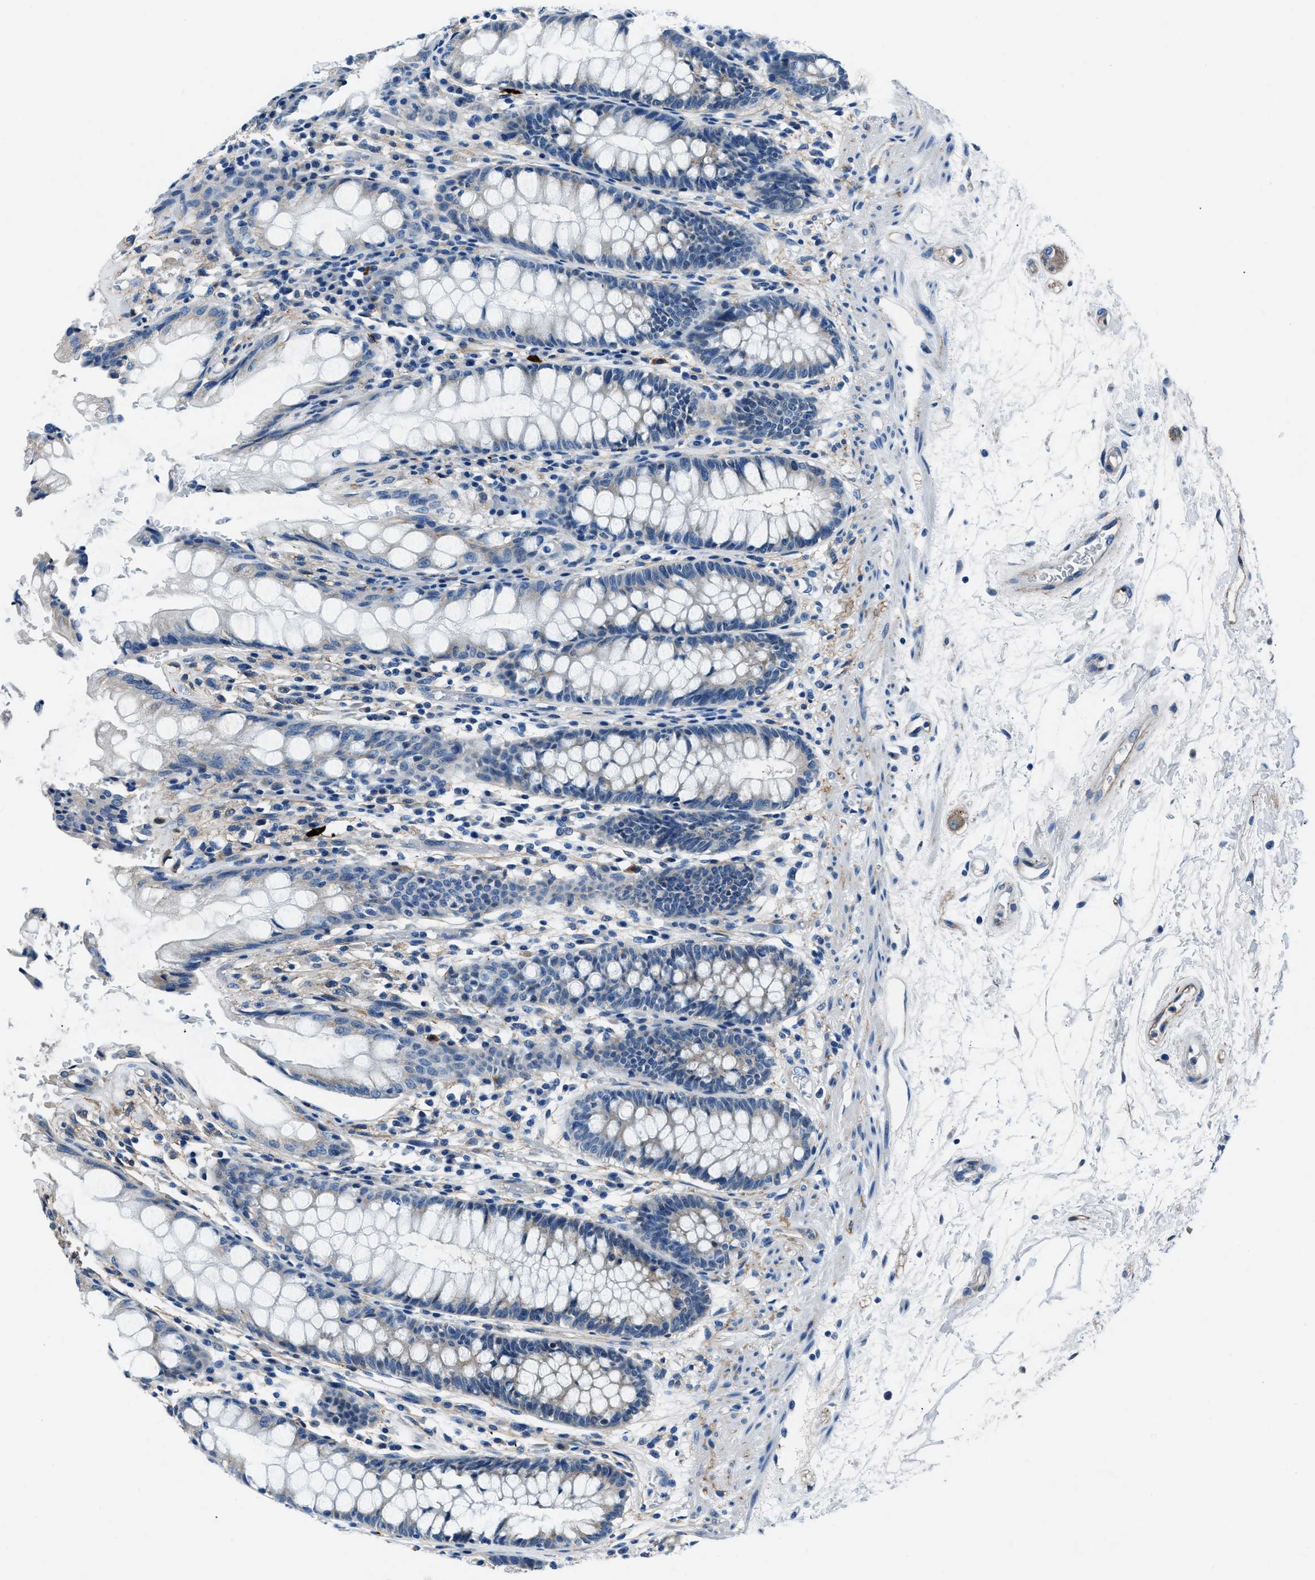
{"staining": {"intensity": "weak", "quantity": "<25%", "location": "cytoplasmic/membranous"}, "tissue": "rectum", "cell_type": "Glandular cells", "image_type": "normal", "snomed": [{"axis": "morphology", "description": "Normal tissue, NOS"}, {"axis": "topography", "description": "Rectum"}], "caption": "Immunohistochemistry (IHC) image of normal rectum stained for a protein (brown), which displays no staining in glandular cells.", "gene": "PRTFDC1", "patient": {"sex": "male", "age": 64}}